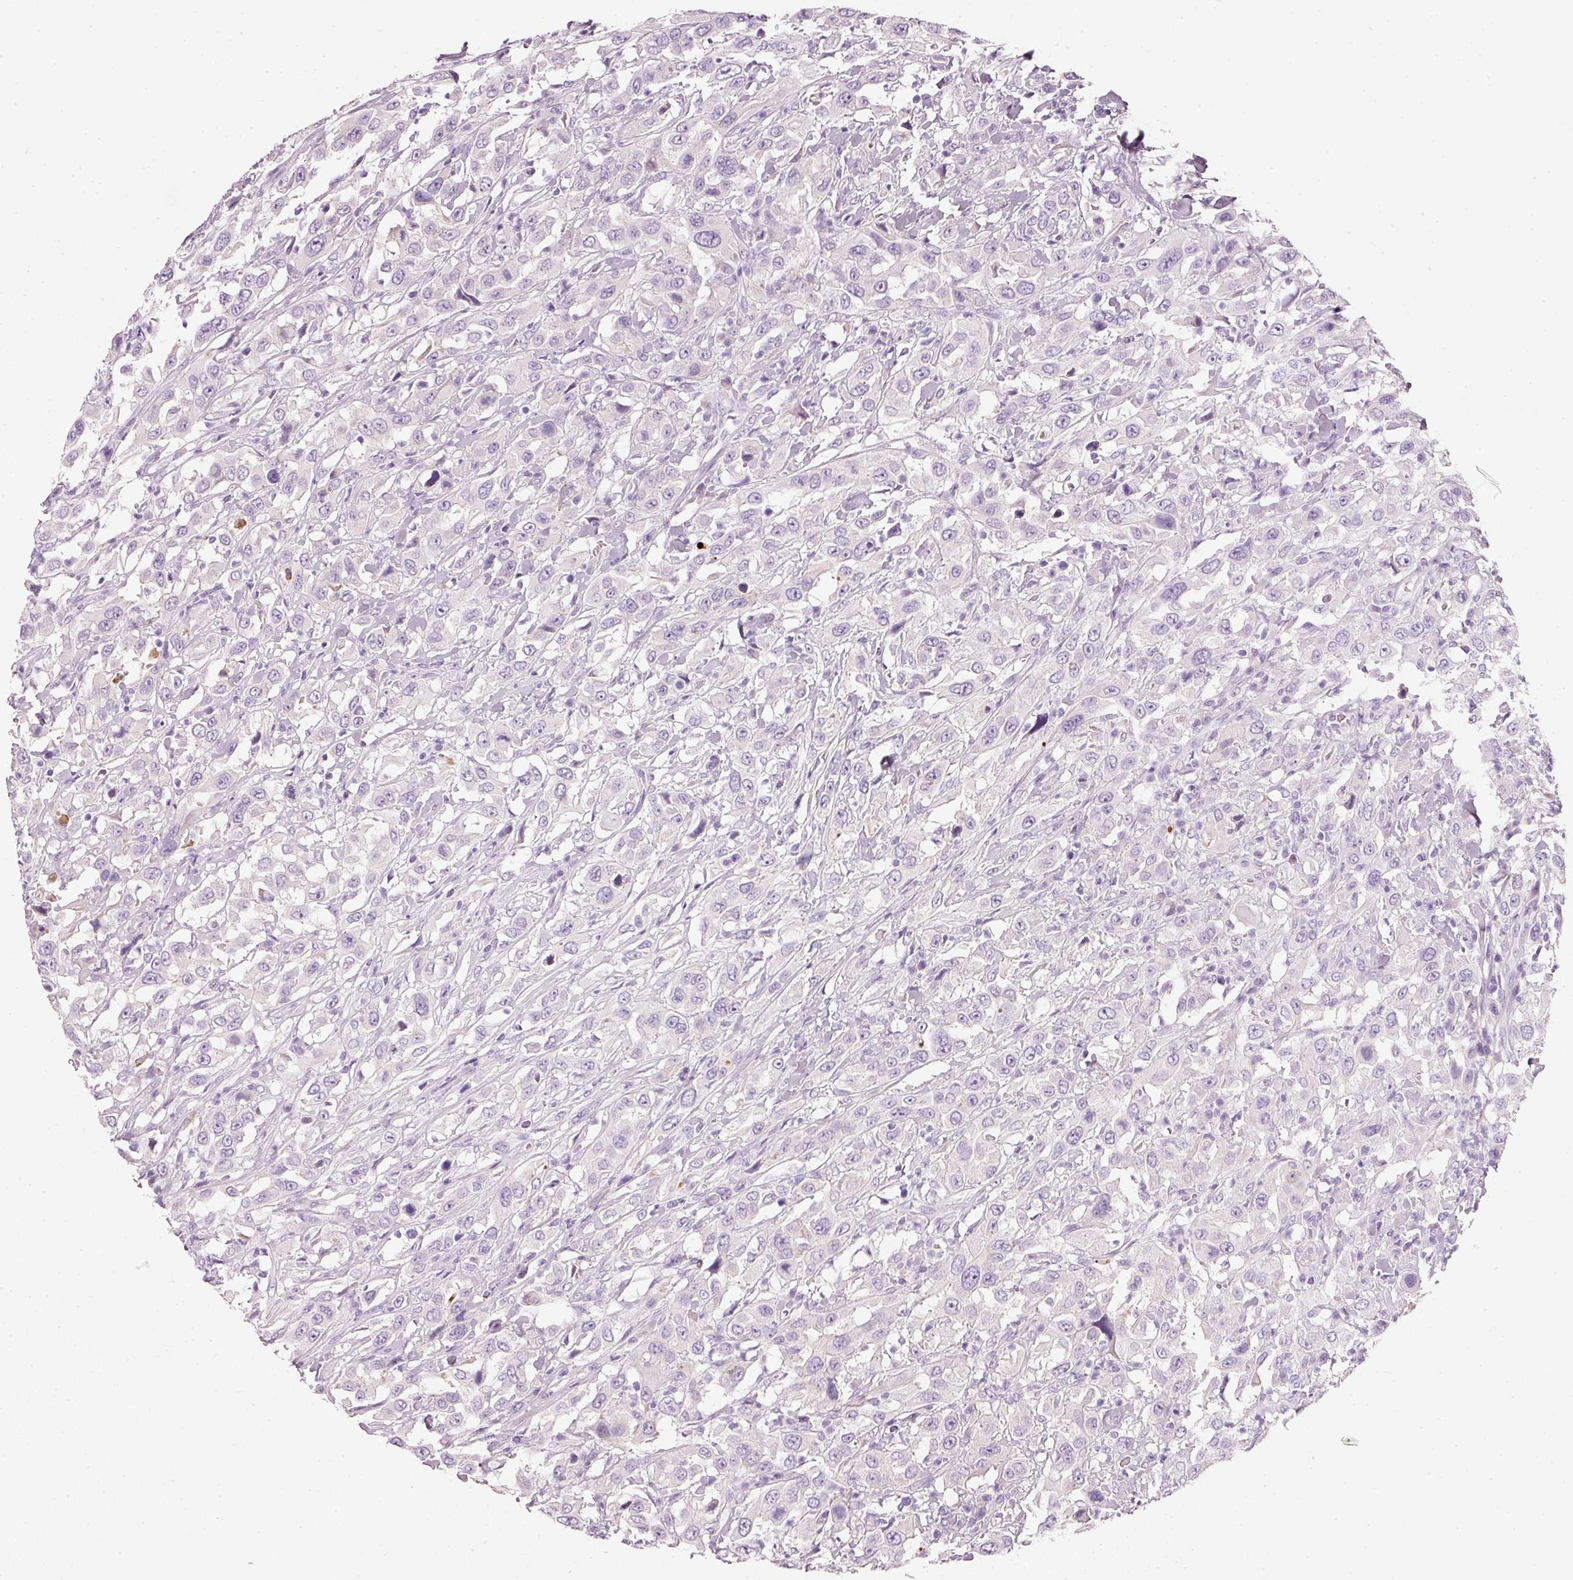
{"staining": {"intensity": "negative", "quantity": "none", "location": "none"}, "tissue": "urothelial cancer", "cell_type": "Tumor cells", "image_type": "cancer", "snomed": [{"axis": "morphology", "description": "Urothelial carcinoma, High grade"}, {"axis": "topography", "description": "Urinary bladder"}], "caption": "Human urothelial cancer stained for a protein using immunohistochemistry demonstrates no positivity in tumor cells.", "gene": "PDXDC1", "patient": {"sex": "male", "age": 61}}